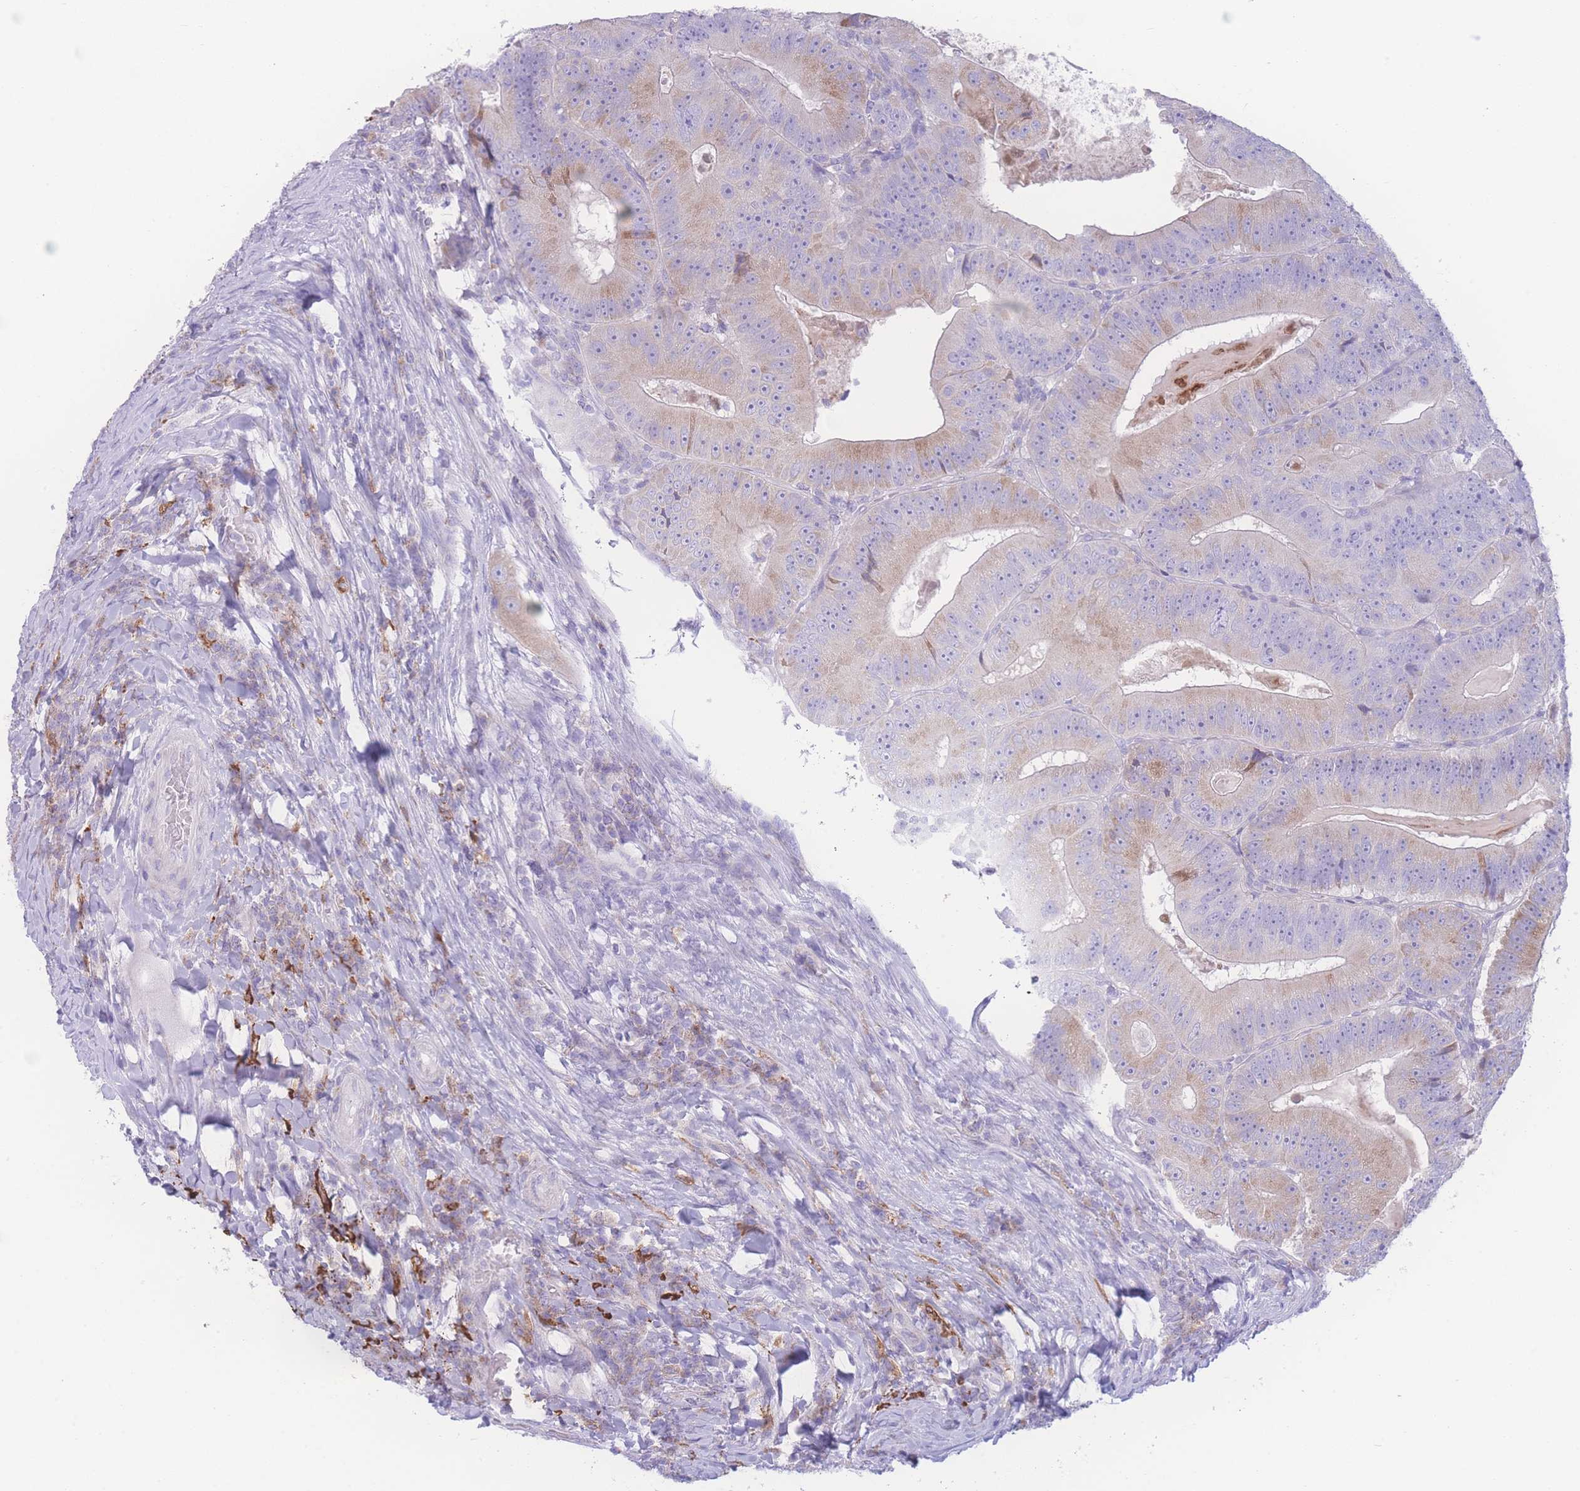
{"staining": {"intensity": "weak", "quantity": "<25%", "location": "cytoplasmic/membranous"}, "tissue": "colorectal cancer", "cell_type": "Tumor cells", "image_type": "cancer", "snomed": [{"axis": "morphology", "description": "Adenocarcinoma, NOS"}, {"axis": "topography", "description": "Colon"}], "caption": "Immunohistochemistry (IHC) of human colorectal cancer (adenocarcinoma) shows no expression in tumor cells. (Brightfield microscopy of DAB (3,3'-diaminobenzidine) immunohistochemistry (IHC) at high magnification).", "gene": "NBEAL1", "patient": {"sex": "female", "age": 86}}